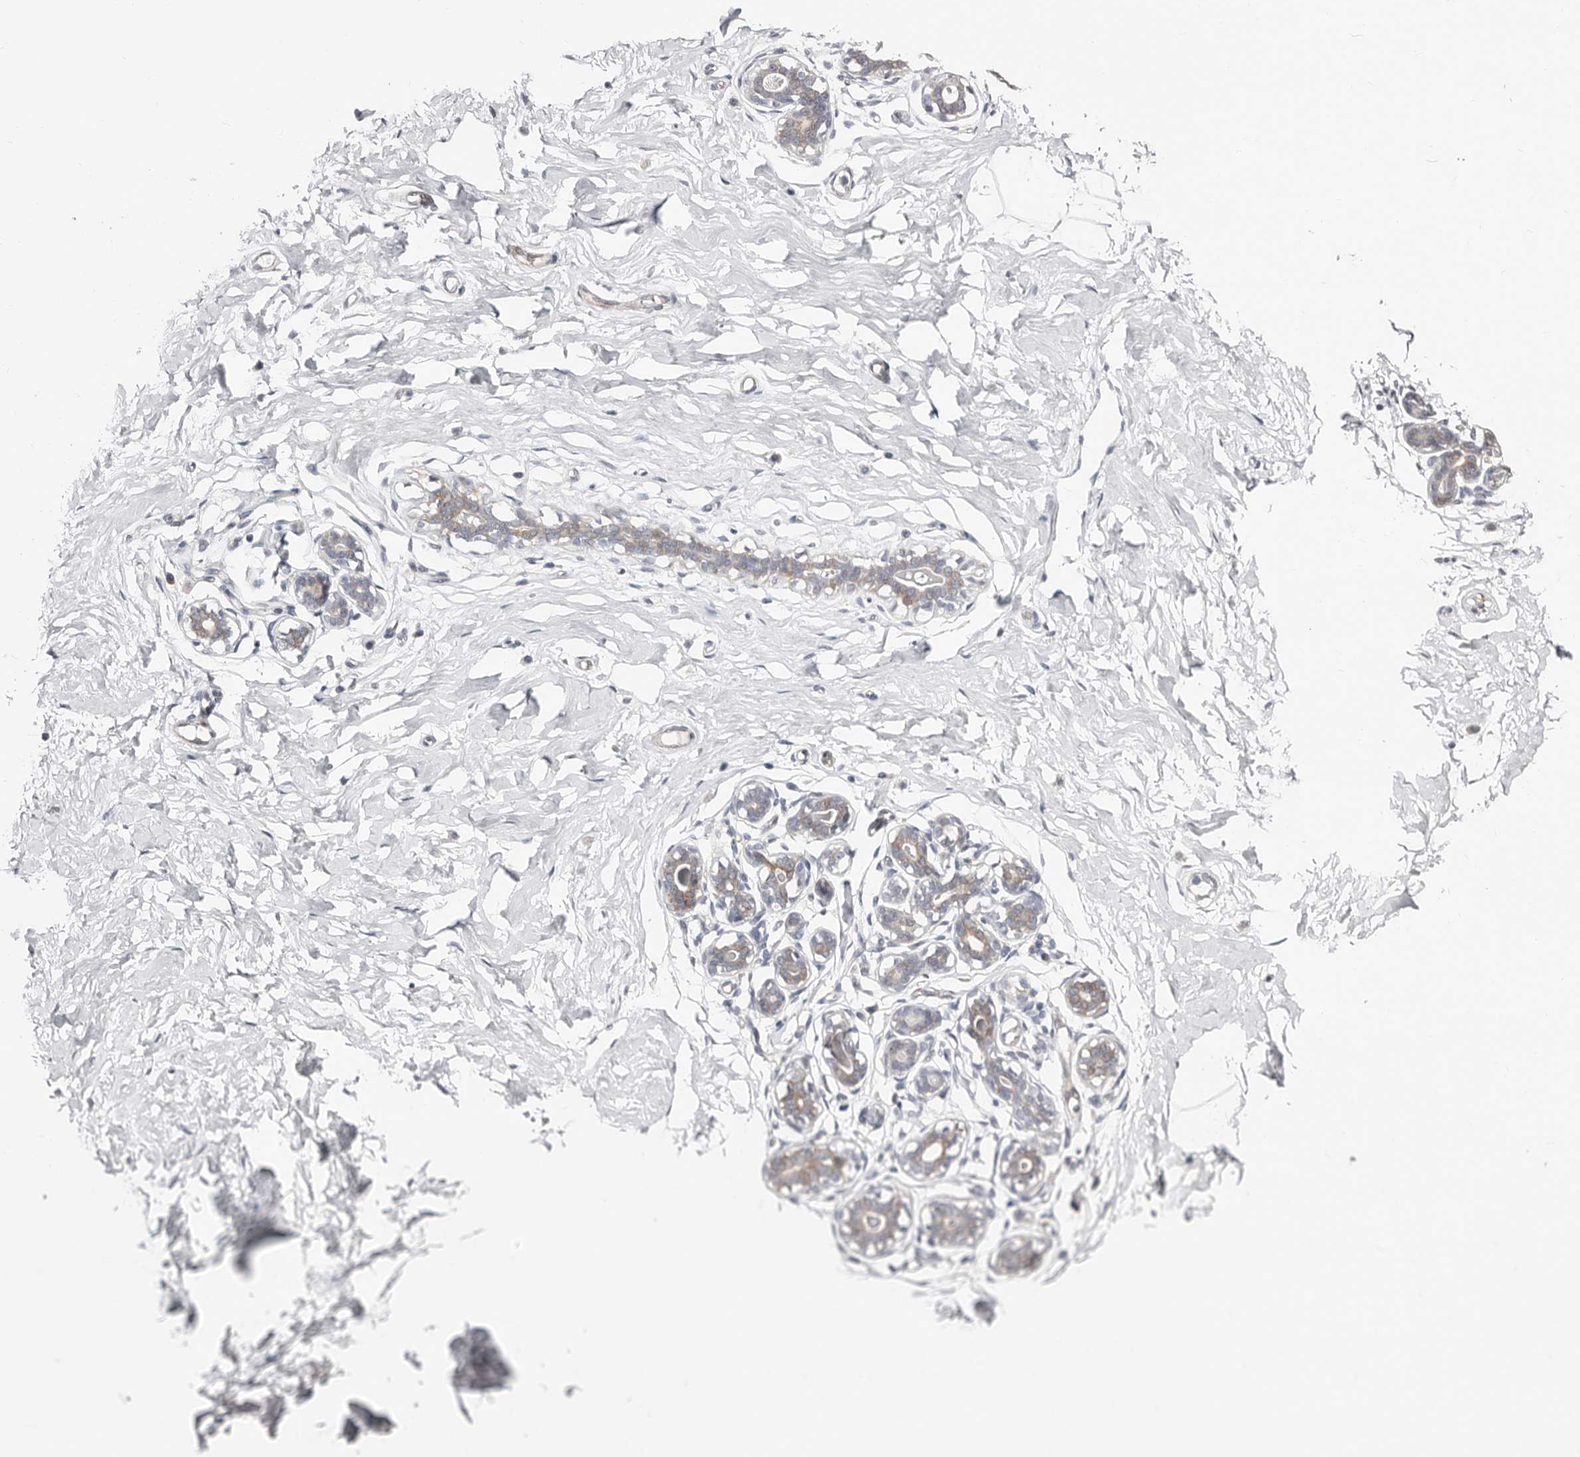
{"staining": {"intensity": "negative", "quantity": "none", "location": "none"}, "tissue": "breast", "cell_type": "Adipocytes", "image_type": "normal", "snomed": [{"axis": "morphology", "description": "Normal tissue, NOS"}, {"axis": "morphology", "description": "Adenoma, NOS"}, {"axis": "topography", "description": "Breast"}], "caption": "Protein analysis of benign breast displays no significant staining in adipocytes.", "gene": "ASRGL1", "patient": {"sex": "female", "age": 23}}